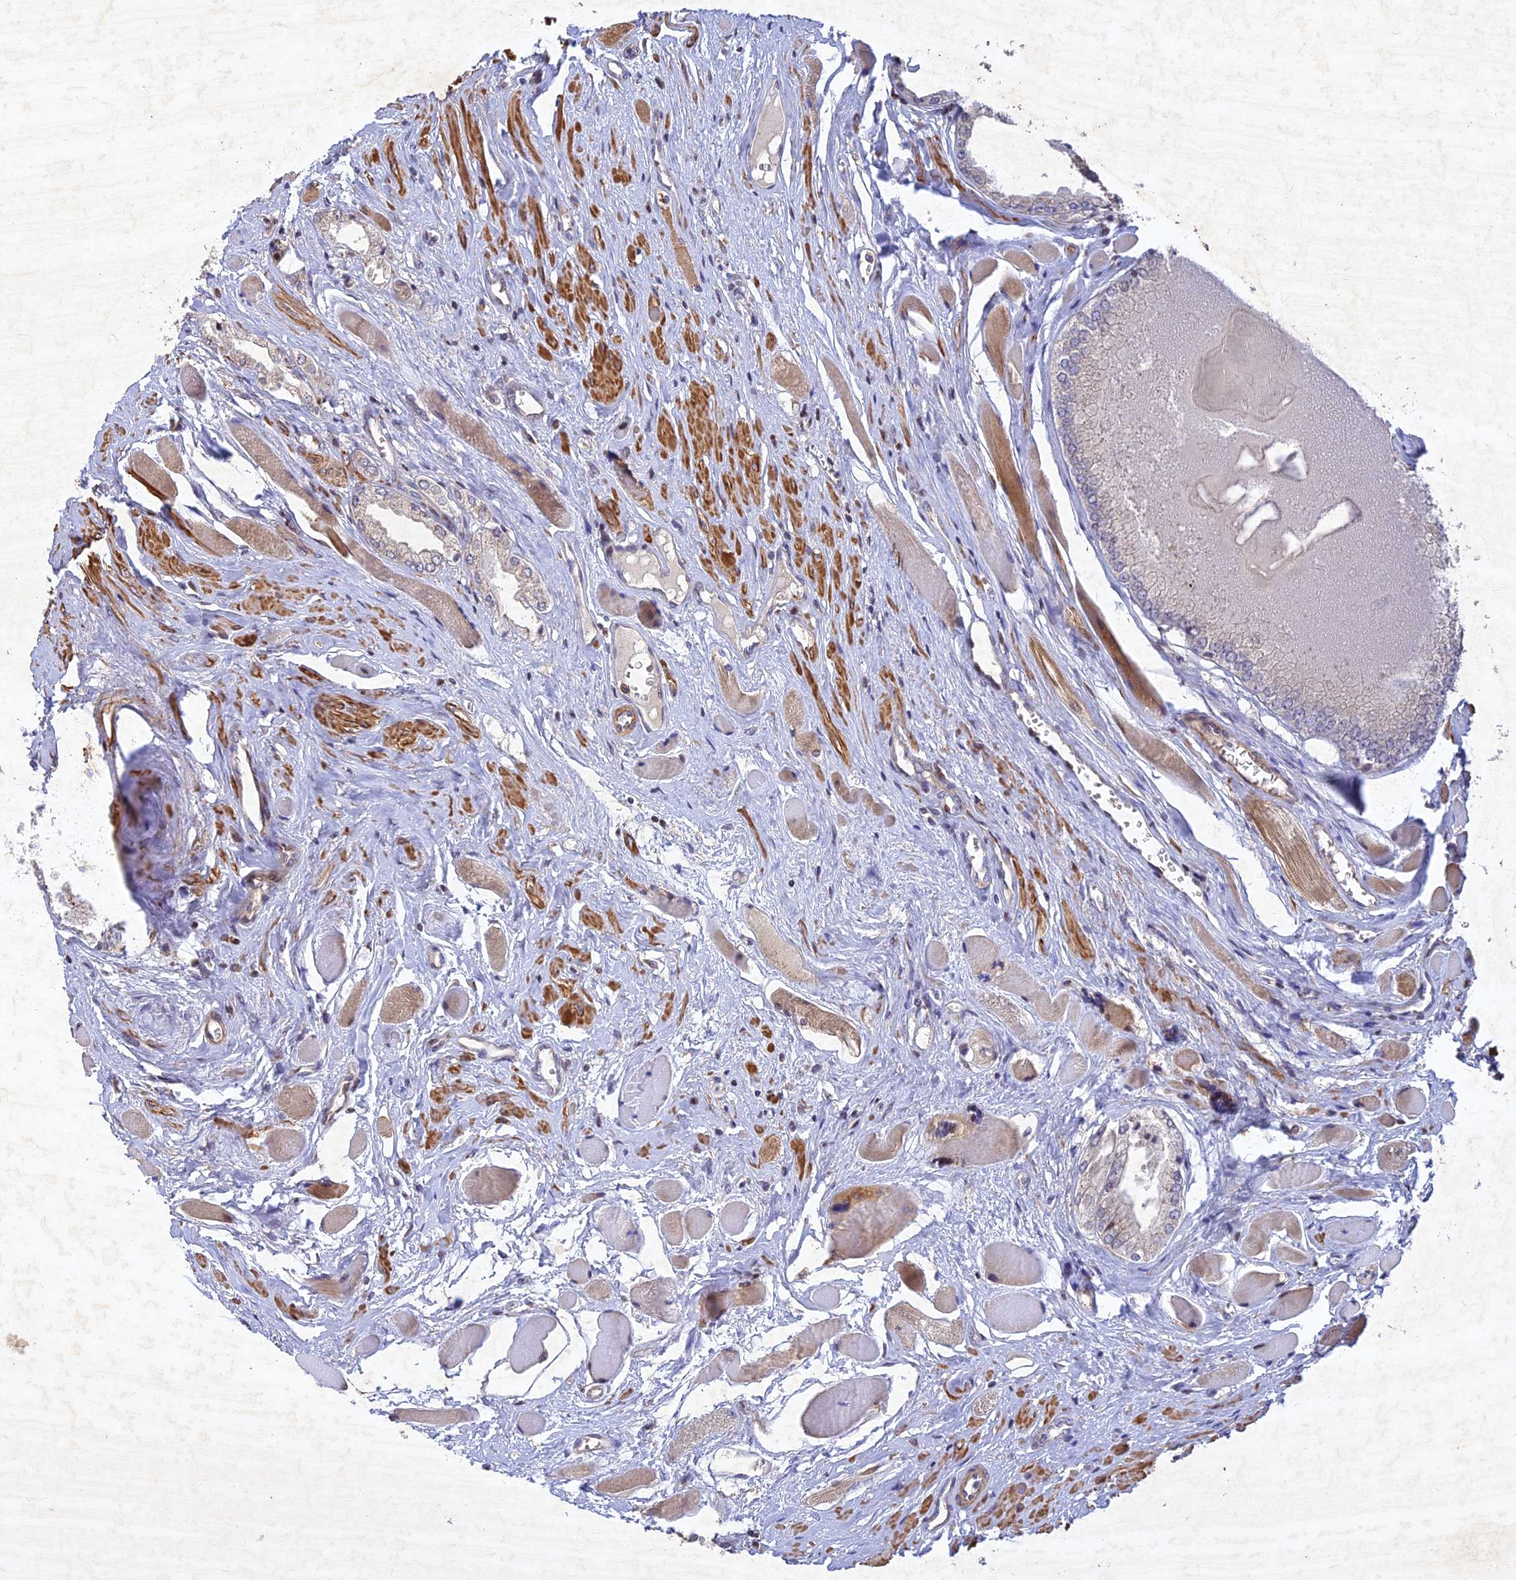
{"staining": {"intensity": "negative", "quantity": "none", "location": "none"}, "tissue": "prostate cancer", "cell_type": "Tumor cells", "image_type": "cancer", "snomed": [{"axis": "morphology", "description": "Adenocarcinoma, Low grade"}, {"axis": "topography", "description": "Prostate"}], "caption": "Prostate cancer (adenocarcinoma (low-grade)) was stained to show a protein in brown. There is no significant positivity in tumor cells. The staining was performed using DAB to visualize the protein expression in brown, while the nuclei were stained in blue with hematoxylin (Magnification: 20x).", "gene": "RELCH", "patient": {"sex": "male", "age": 60}}